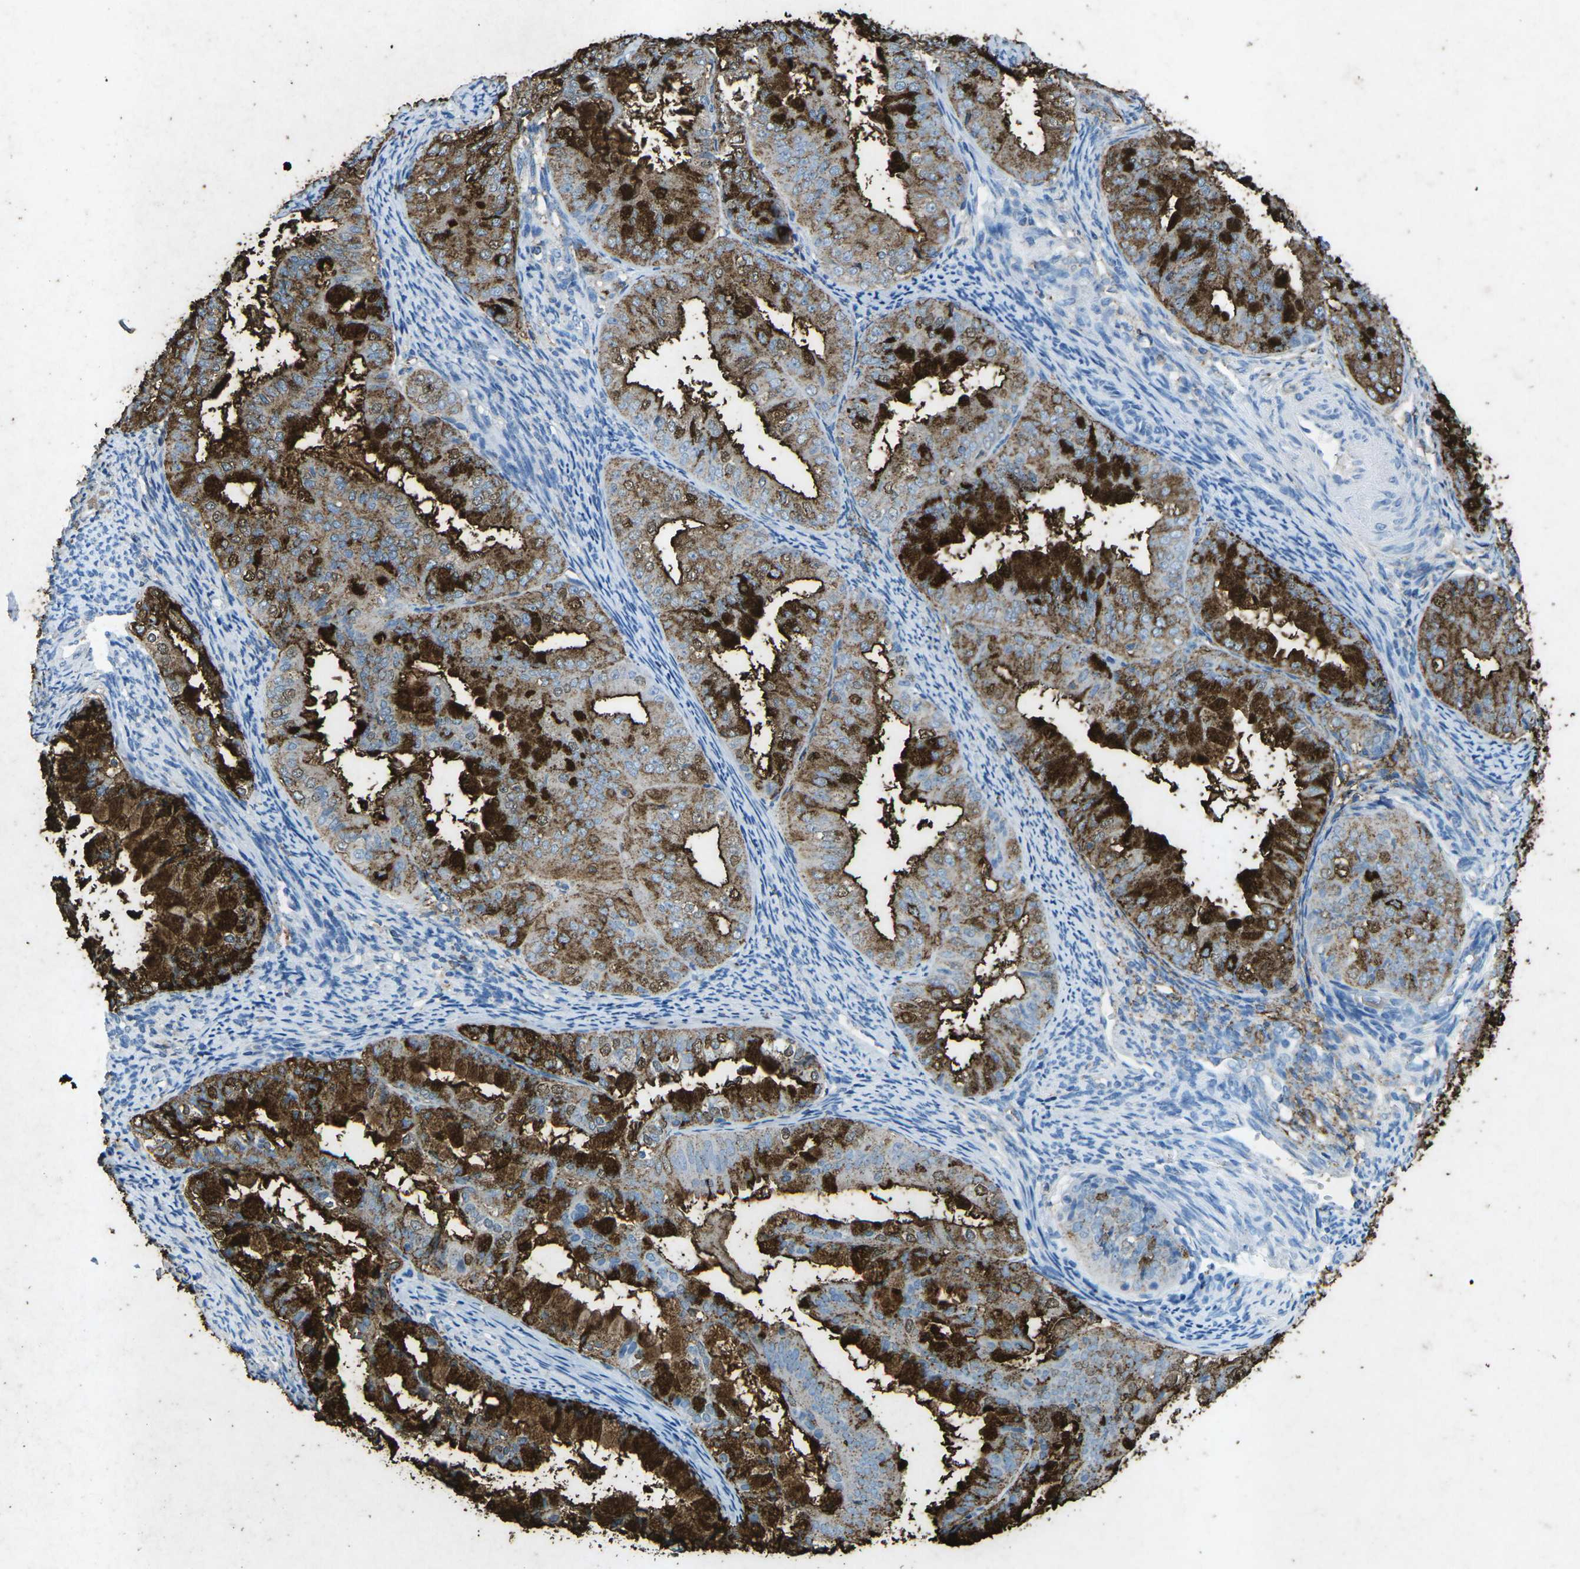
{"staining": {"intensity": "strong", "quantity": "25%-75%", "location": "cytoplasmic/membranous"}, "tissue": "endometrial cancer", "cell_type": "Tumor cells", "image_type": "cancer", "snomed": [{"axis": "morphology", "description": "Adenocarcinoma, NOS"}, {"axis": "topography", "description": "Endometrium"}], "caption": "Immunohistochemistry of human endometrial cancer reveals high levels of strong cytoplasmic/membranous positivity in approximately 25%-75% of tumor cells.", "gene": "CTAGE1", "patient": {"sex": "female", "age": 63}}